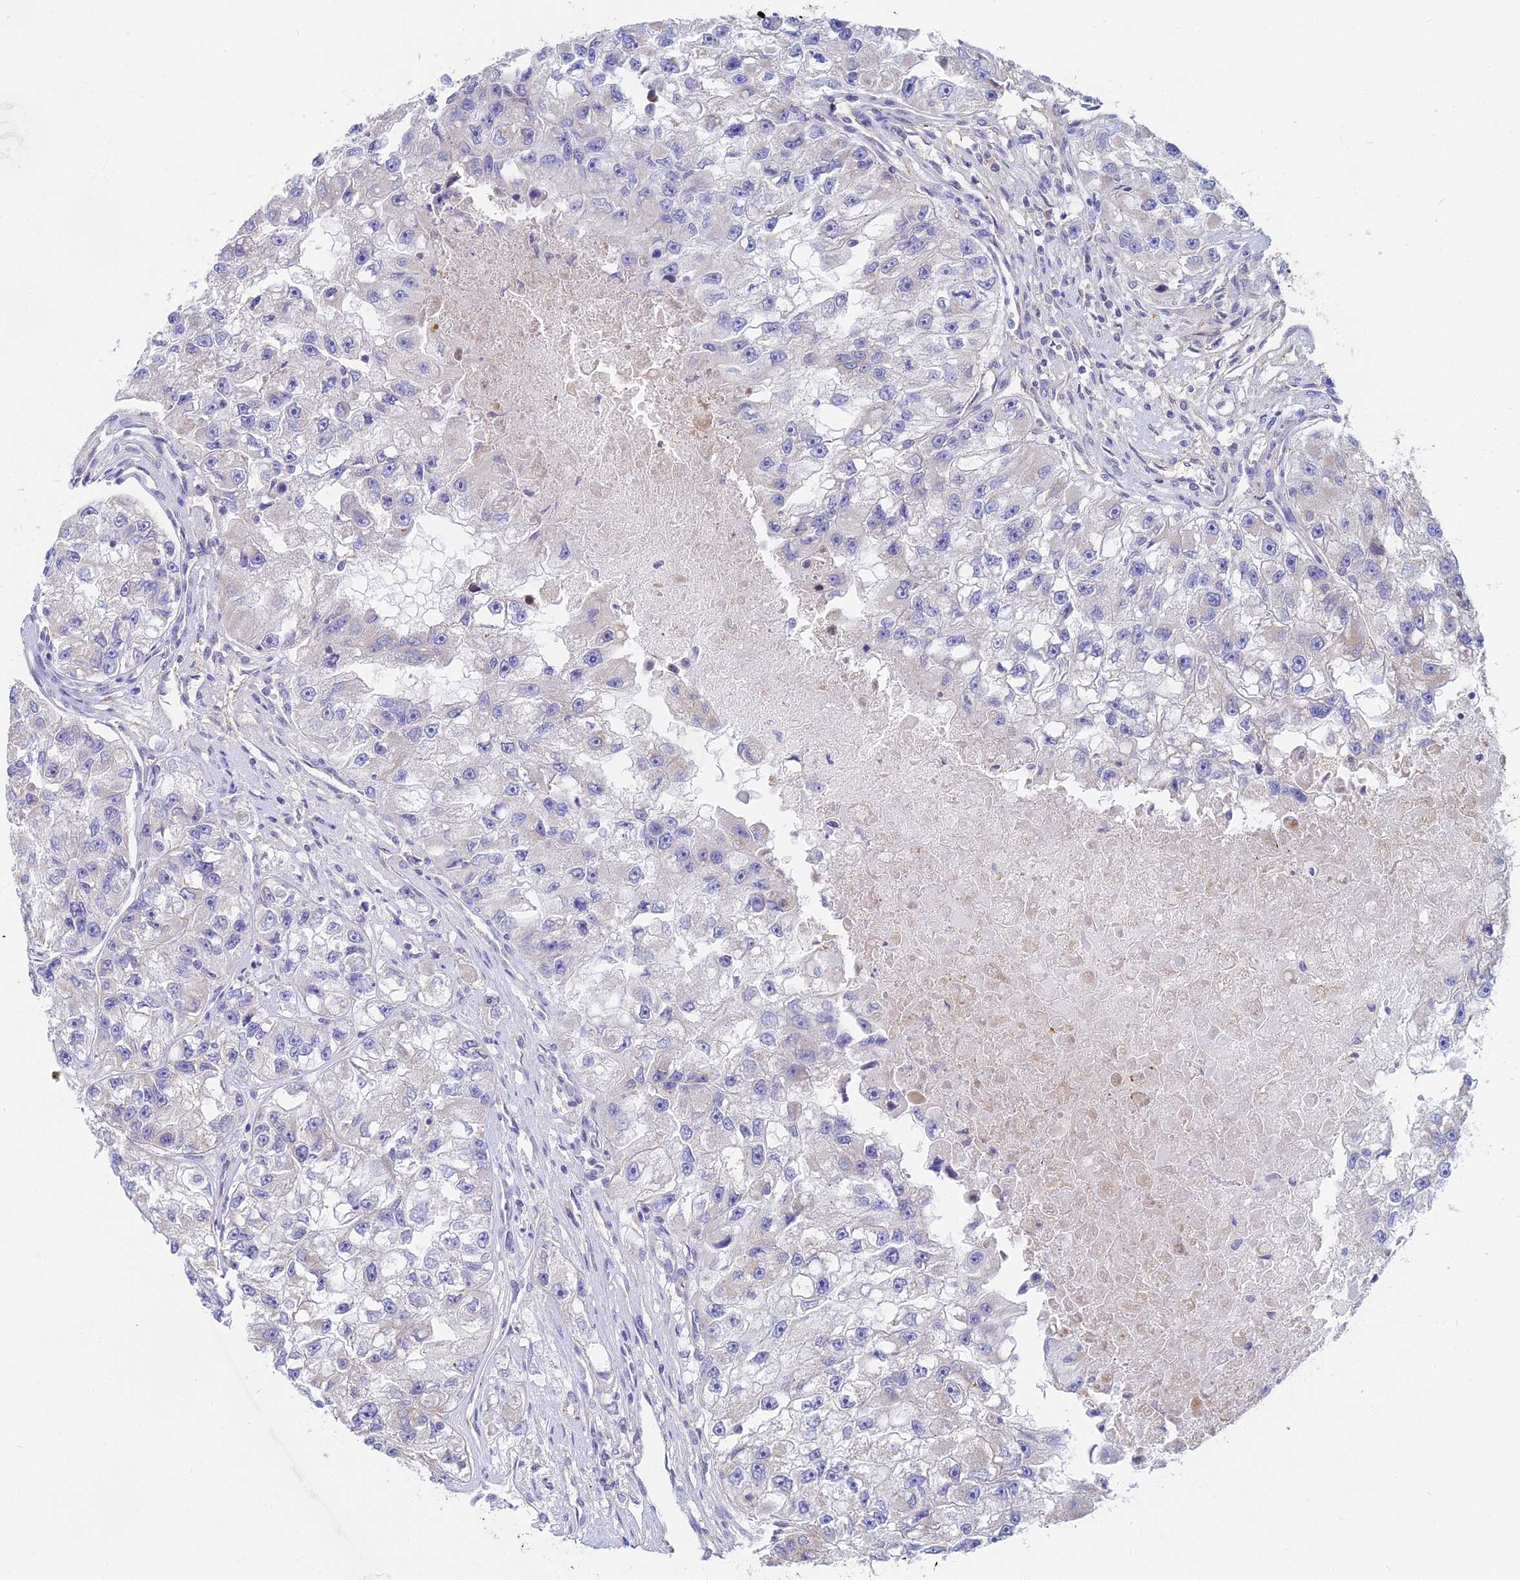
{"staining": {"intensity": "negative", "quantity": "none", "location": "none"}, "tissue": "renal cancer", "cell_type": "Tumor cells", "image_type": "cancer", "snomed": [{"axis": "morphology", "description": "Adenocarcinoma, NOS"}, {"axis": "topography", "description": "Kidney"}], "caption": "The image displays no significant staining in tumor cells of renal cancer.", "gene": "DNAH14", "patient": {"sex": "male", "age": 63}}